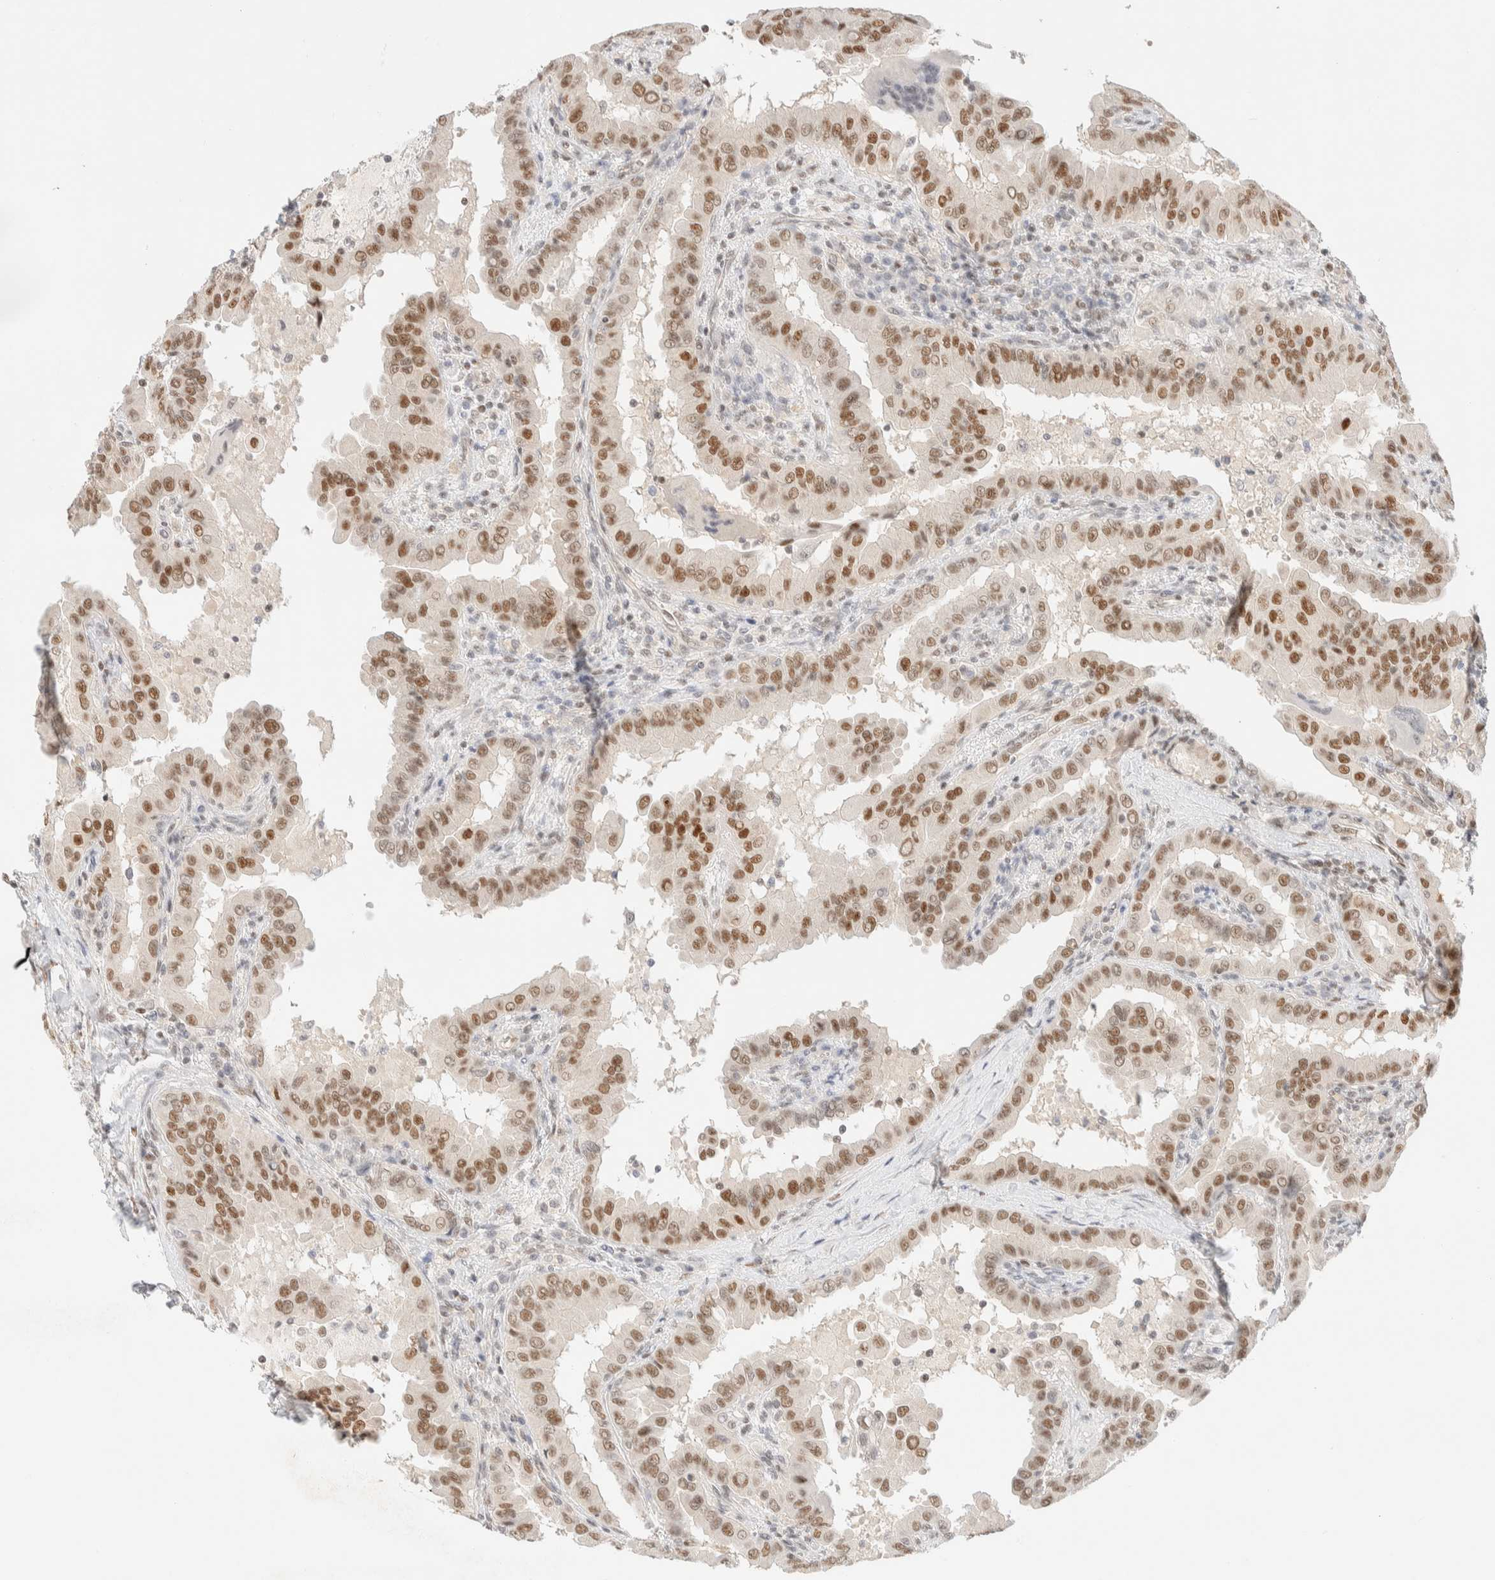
{"staining": {"intensity": "moderate", "quantity": ">75%", "location": "nuclear"}, "tissue": "thyroid cancer", "cell_type": "Tumor cells", "image_type": "cancer", "snomed": [{"axis": "morphology", "description": "Papillary adenocarcinoma, NOS"}, {"axis": "topography", "description": "Thyroid gland"}], "caption": "A medium amount of moderate nuclear expression is identified in approximately >75% of tumor cells in papillary adenocarcinoma (thyroid) tissue.", "gene": "PYGO2", "patient": {"sex": "male", "age": 33}}